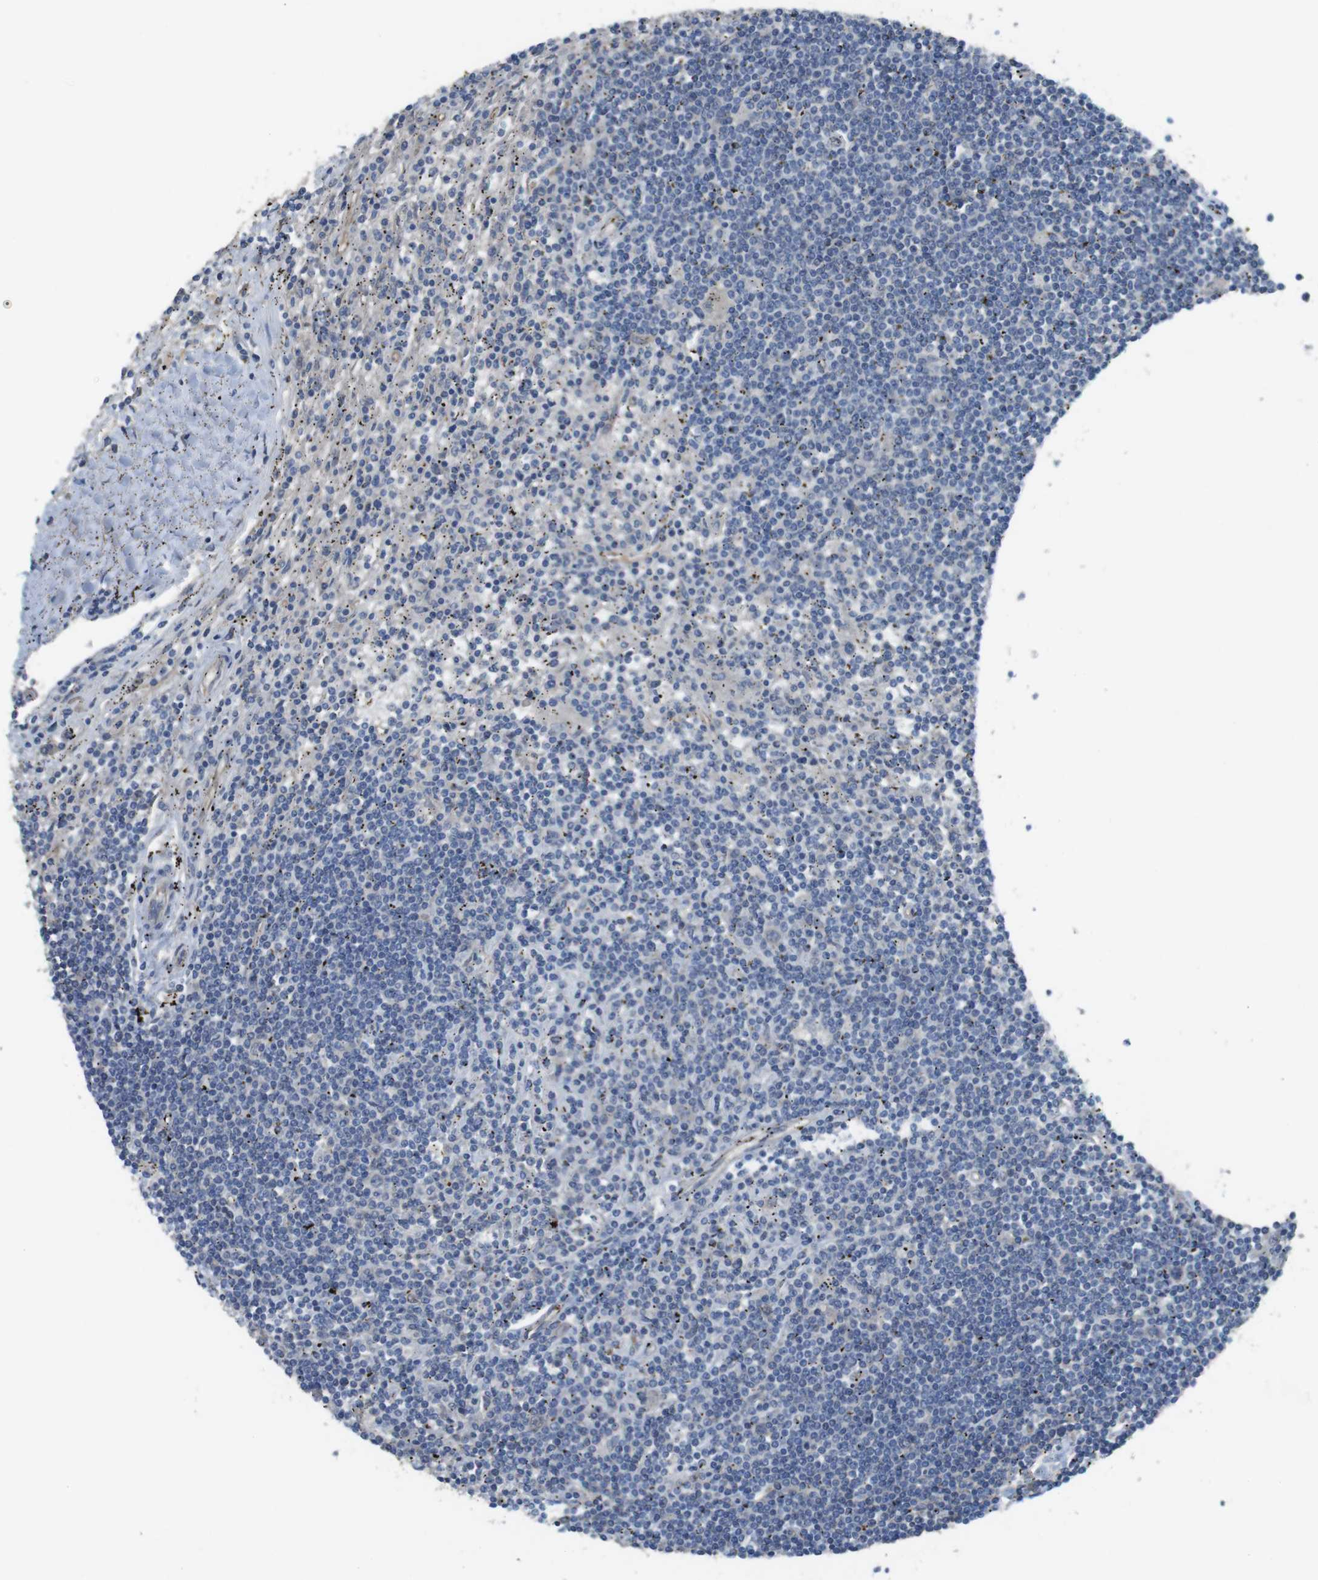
{"staining": {"intensity": "negative", "quantity": "none", "location": "none"}, "tissue": "lymphoma", "cell_type": "Tumor cells", "image_type": "cancer", "snomed": [{"axis": "morphology", "description": "Malignant lymphoma, non-Hodgkin's type, Low grade"}, {"axis": "topography", "description": "Spleen"}], "caption": "Immunohistochemical staining of lymphoma exhibits no significant expression in tumor cells.", "gene": "ABHD15", "patient": {"sex": "male", "age": 76}}